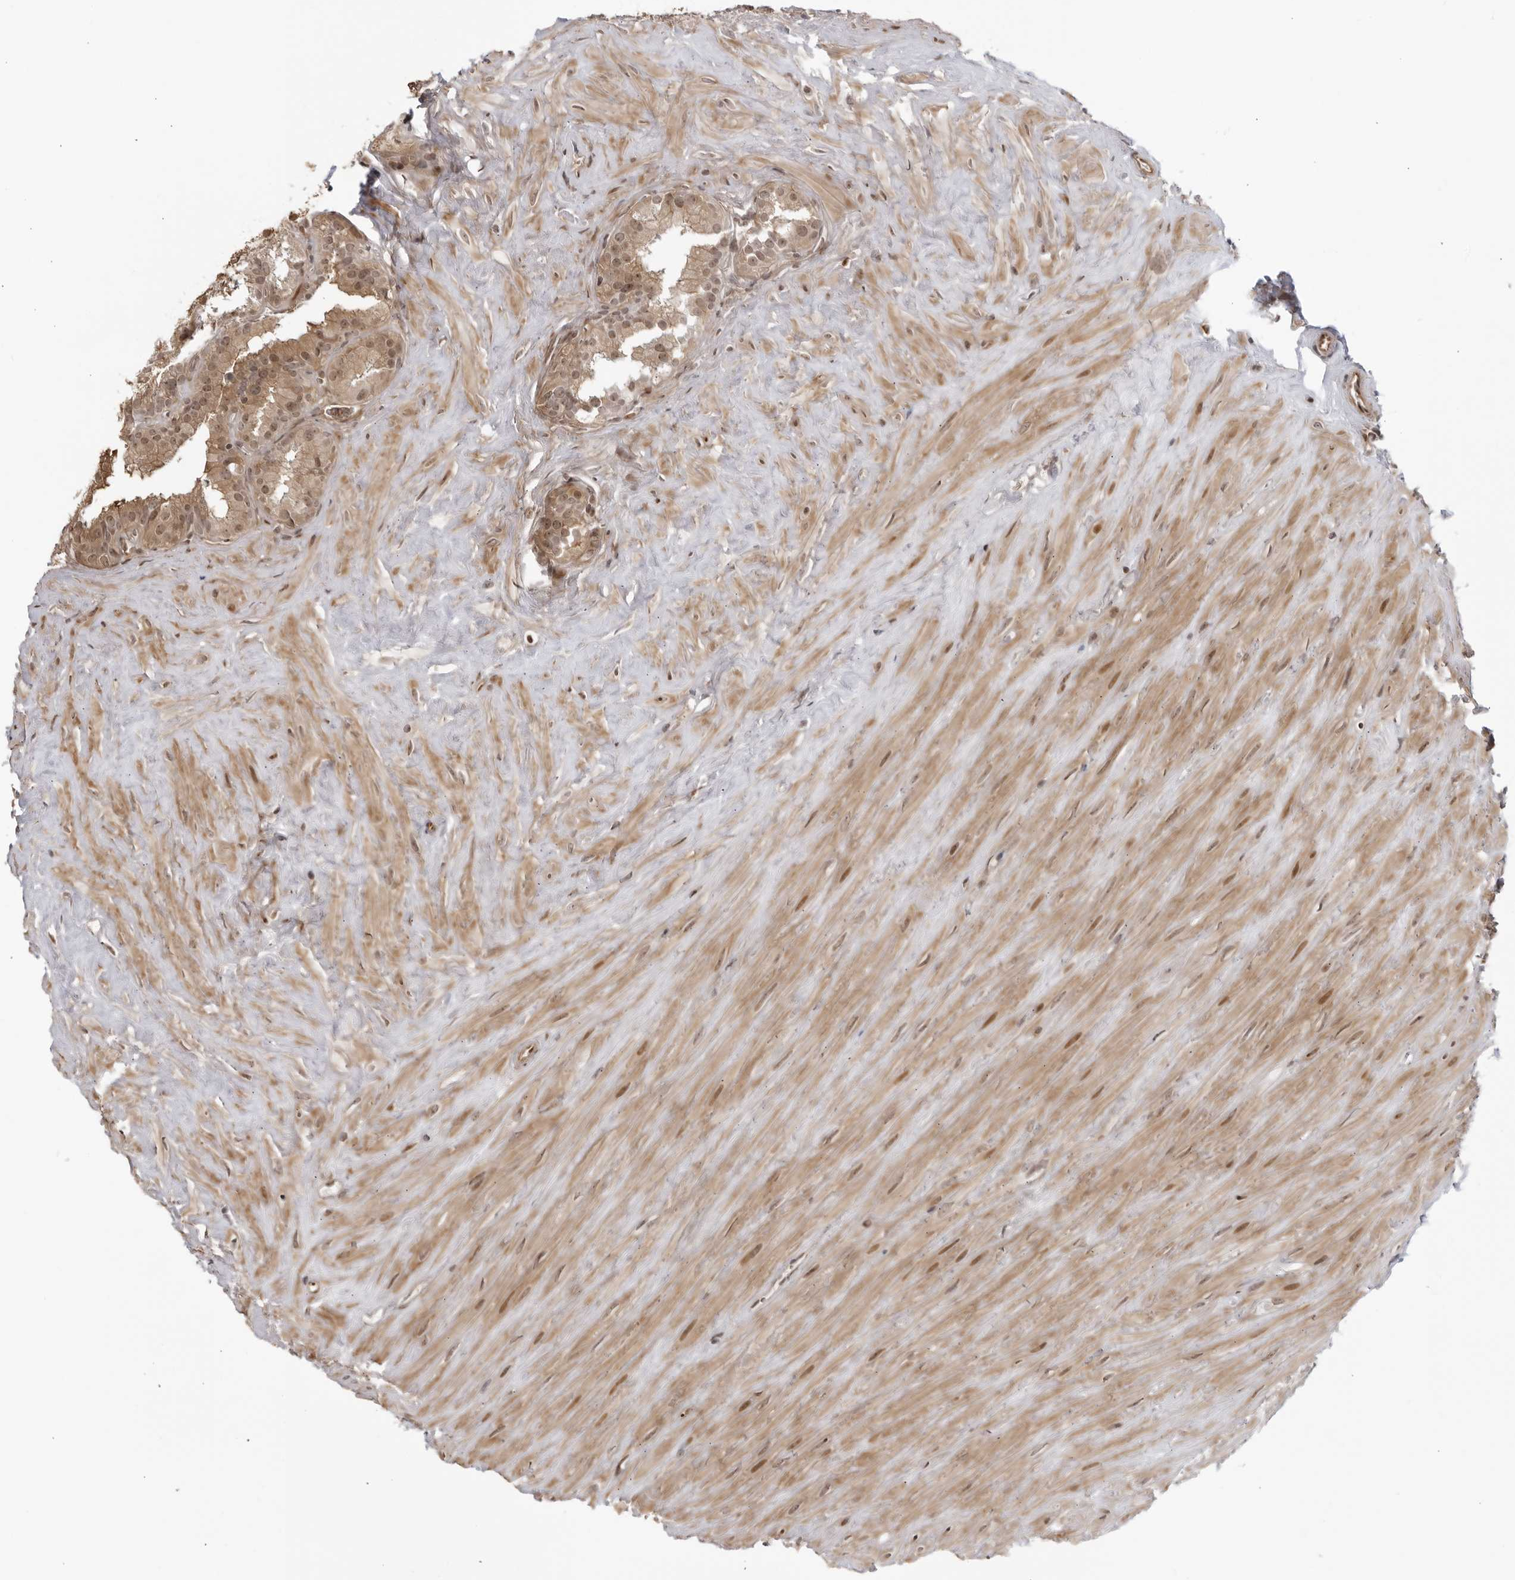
{"staining": {"intensity": "moderate", "quantity": ">75%", "location": "cytoplasmic/membranous,nuclear"}, "tissue": "seminal vesicle", "cell_type": "Glandular cells", "image_type": "normal", "snomed": [{"axis": "morphology", "description": "Normal tissue, NOS"}, {"axis": "topography", "description": "Prostate"}, {"axis": "topography", "description": "Seminal veicle"}], "caption": "This photomicrograph demonstrates immunohistochemistry staining of unremarkable seminal vesicle, with medium moderate cytoplasmic/membranous,nuclear expression in about >75% of glandular cells.", "gene": "TCF21", "patient": {"sex": "male", "age": 59}}